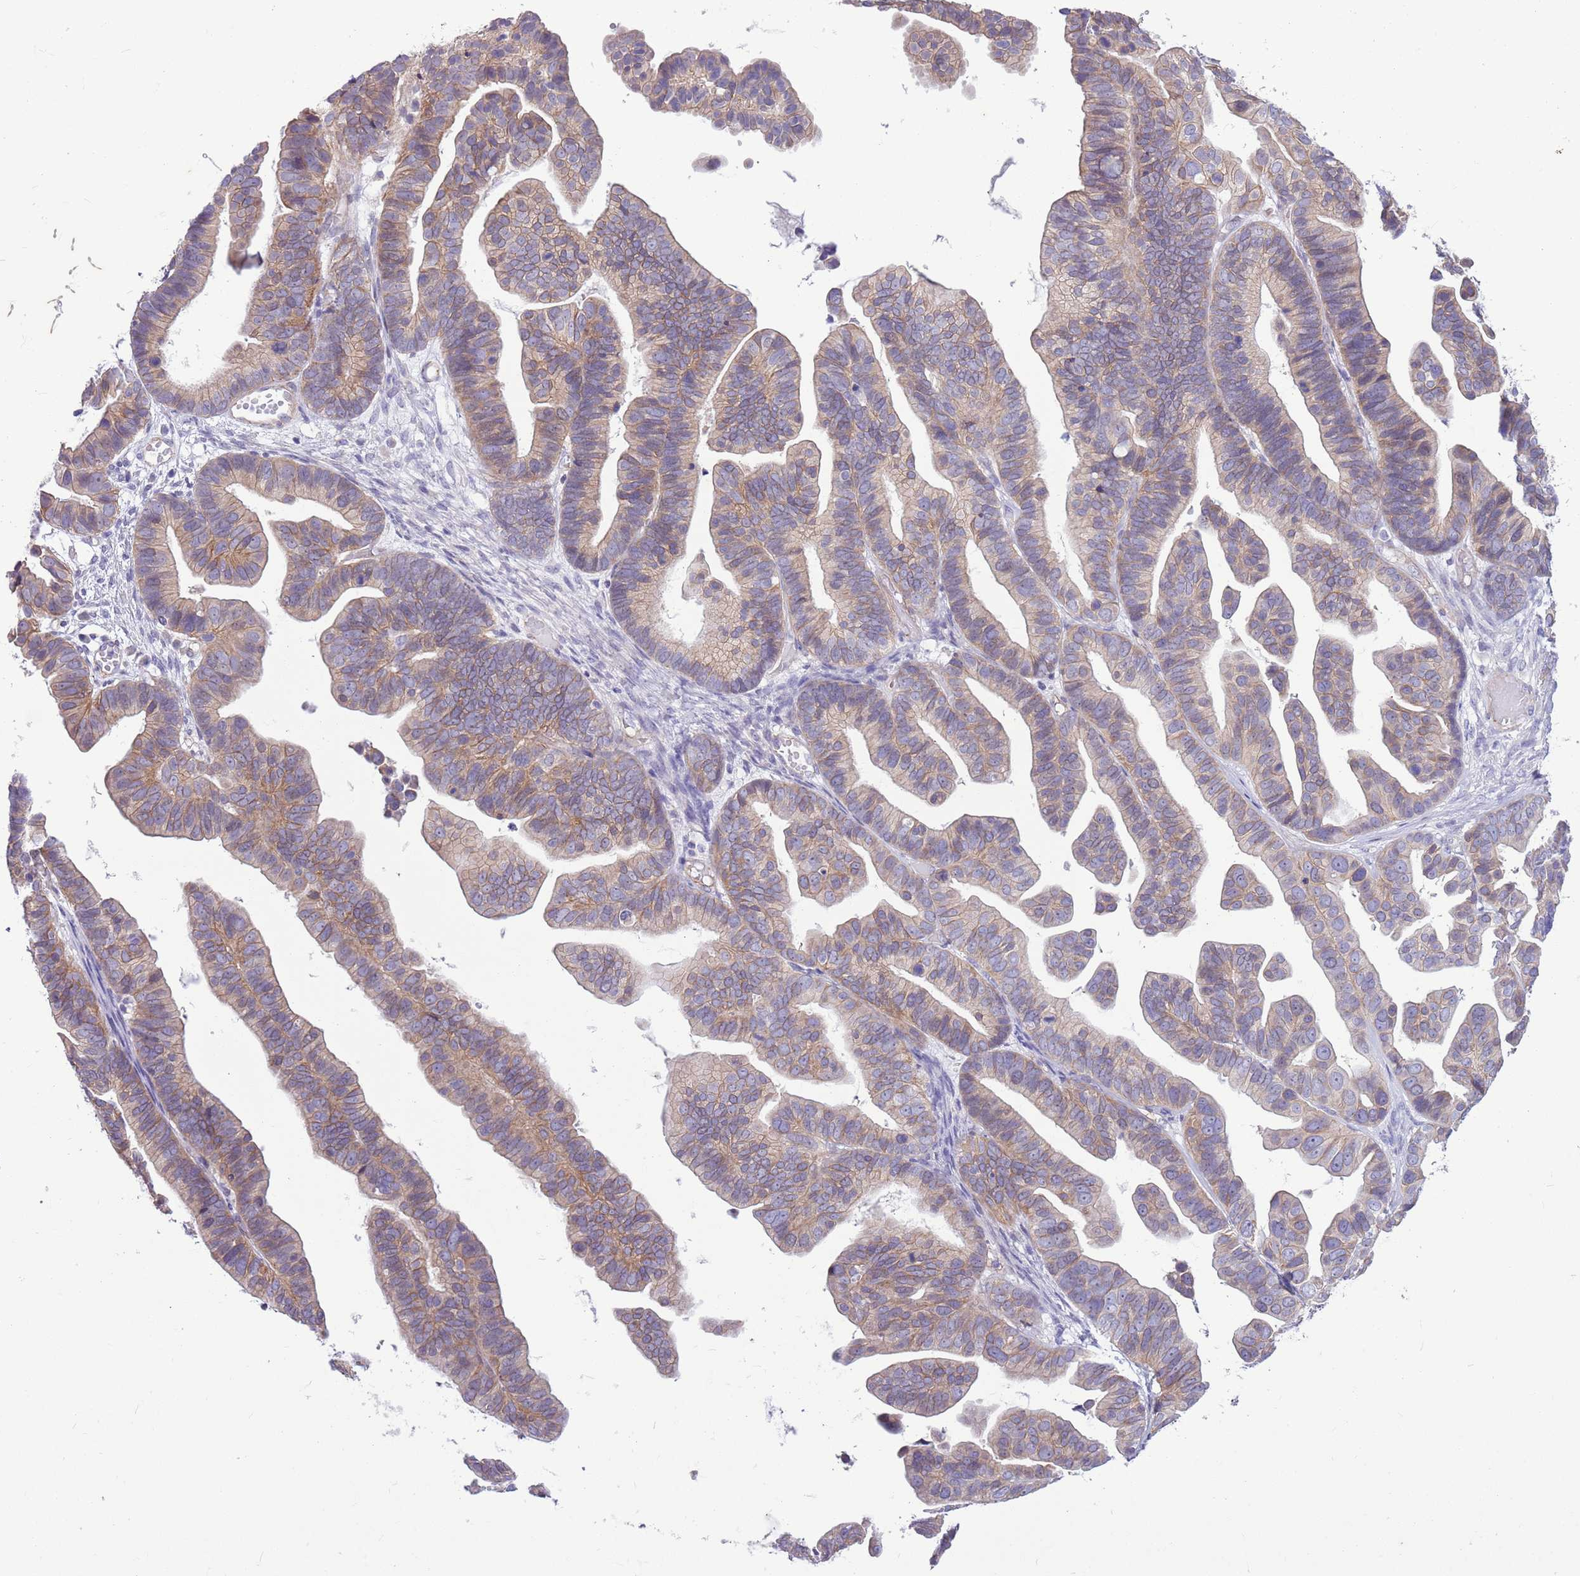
{"staining": {"intensity": "moderate", "quantity": "25%-75%", "location": "cytoplasmic/membranous"}, "tissue": "ovarian cancer", "cell_type": "Tumor cells", "image_type": "cancer", "snomed": [{"axis": "morphology", "description": "Cystadenocarcinoma, serous, NOS"}, {"axis": "topography", "description": "Ovary"}], "caption": "Immunohistochemical staining of human ovarian serous cystadenocarcinoma demonstrates moderate cytoplasmic/membranous protein positivity in approximately 25%-75% of tumor cells. The staining was performed using DAB, with brown indicating positive protein expression. Nuclei are stained blue with hematoxylin.", "gene": "PARP8", "patient": {"sex": "female", "age": 56}}